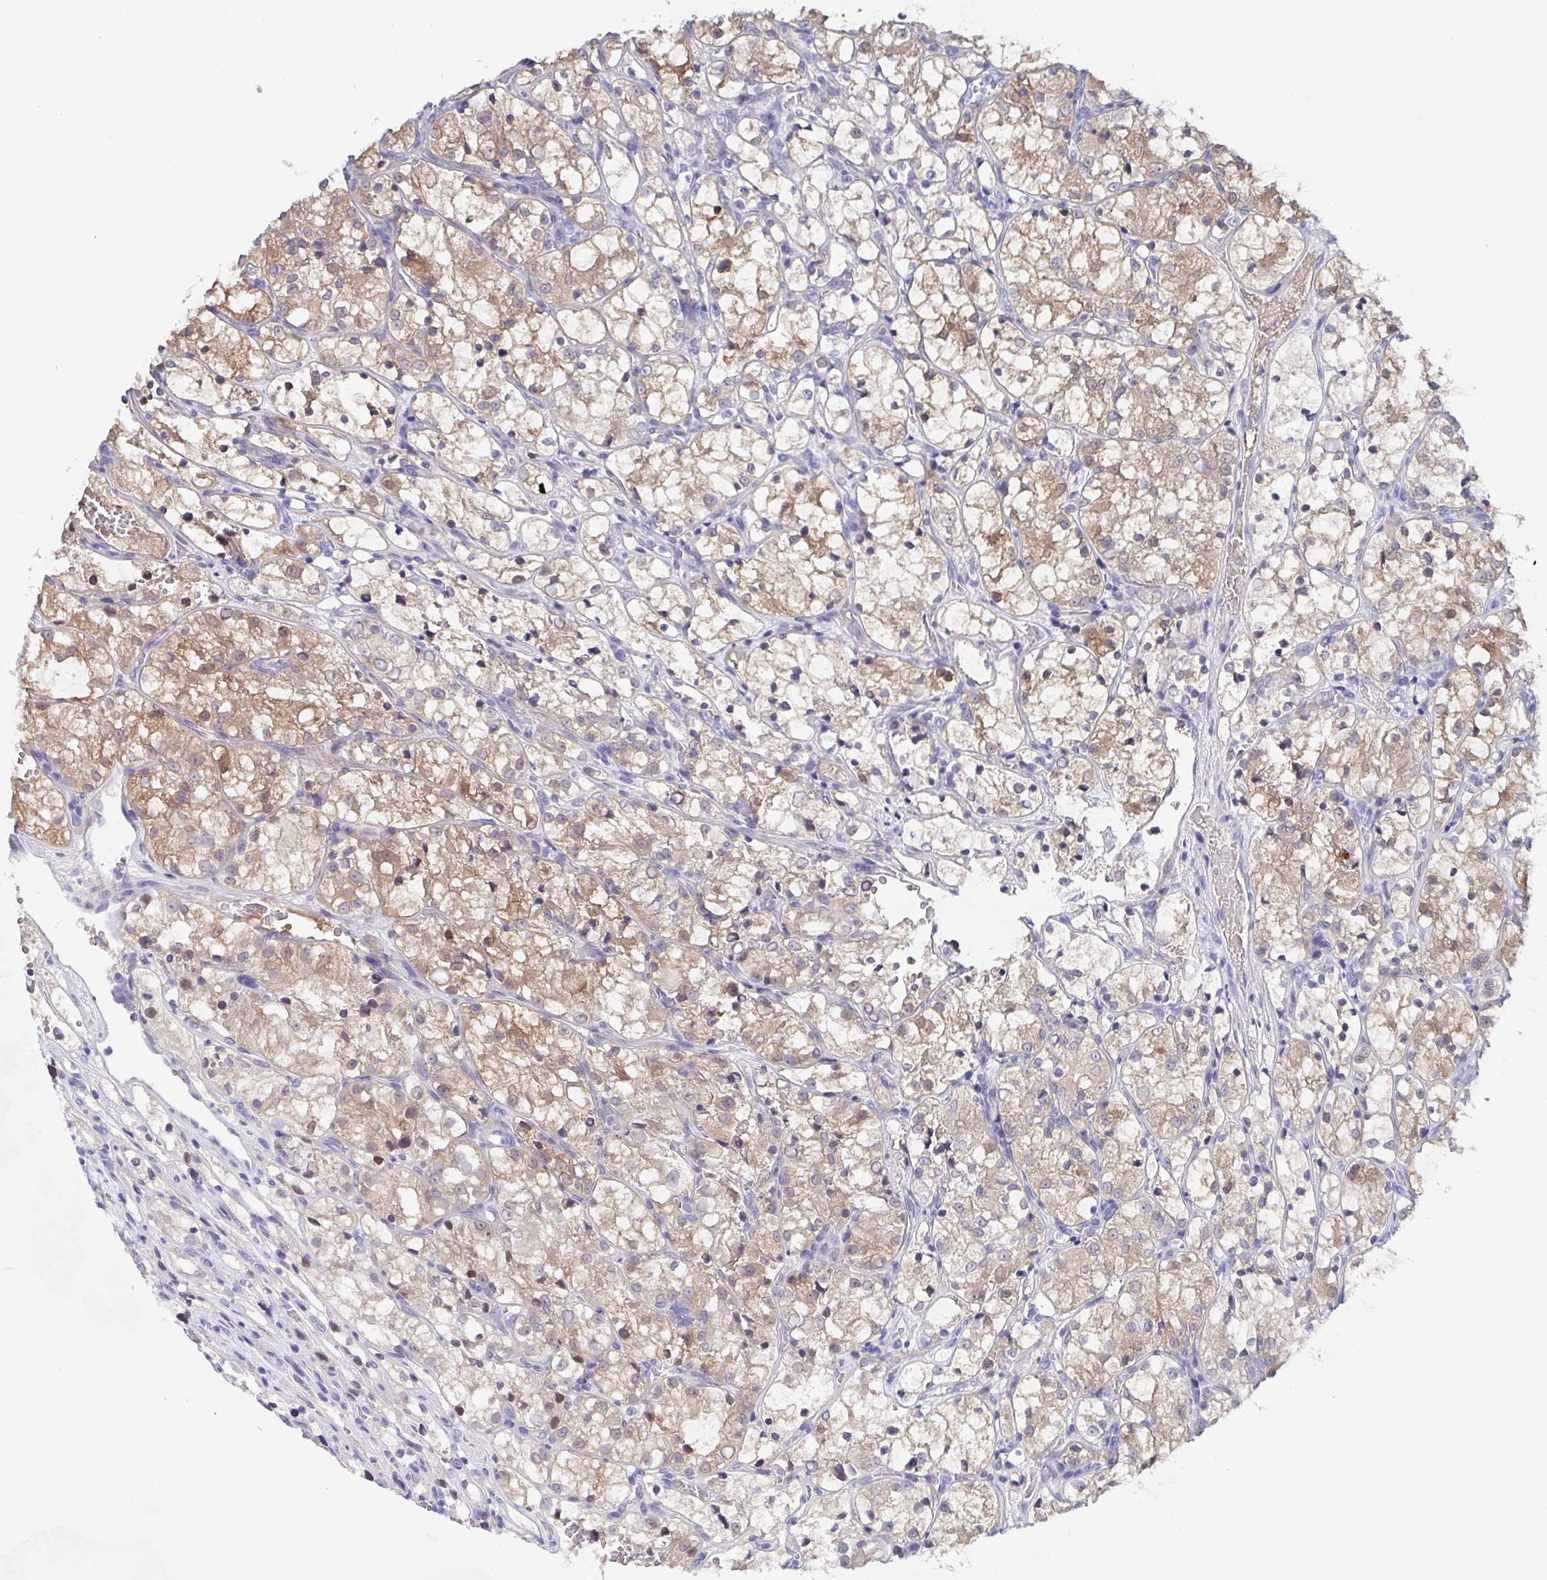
{"staining": {"intensity": "moderate", "quantity": "25%-75%", "location": "cytoplasmic/membranous,nuclear"}, "tissue": "renal cancer", "cell_type": "Tumor cells", "image_type": "cancer", "snomed": [{"axis": "morphology", "description": "Adenocarcinoma, NOS"}, {"axis": "topography", "description": "Kidney"}], "caption": "Moderate cytoplasmic/membranous and nuclear positivity is appreciated in approximately 25%-75% of tumor cells in renal cancer.", "gene": "SSC4D", "patient": {"sex": "female", "age": 69}}